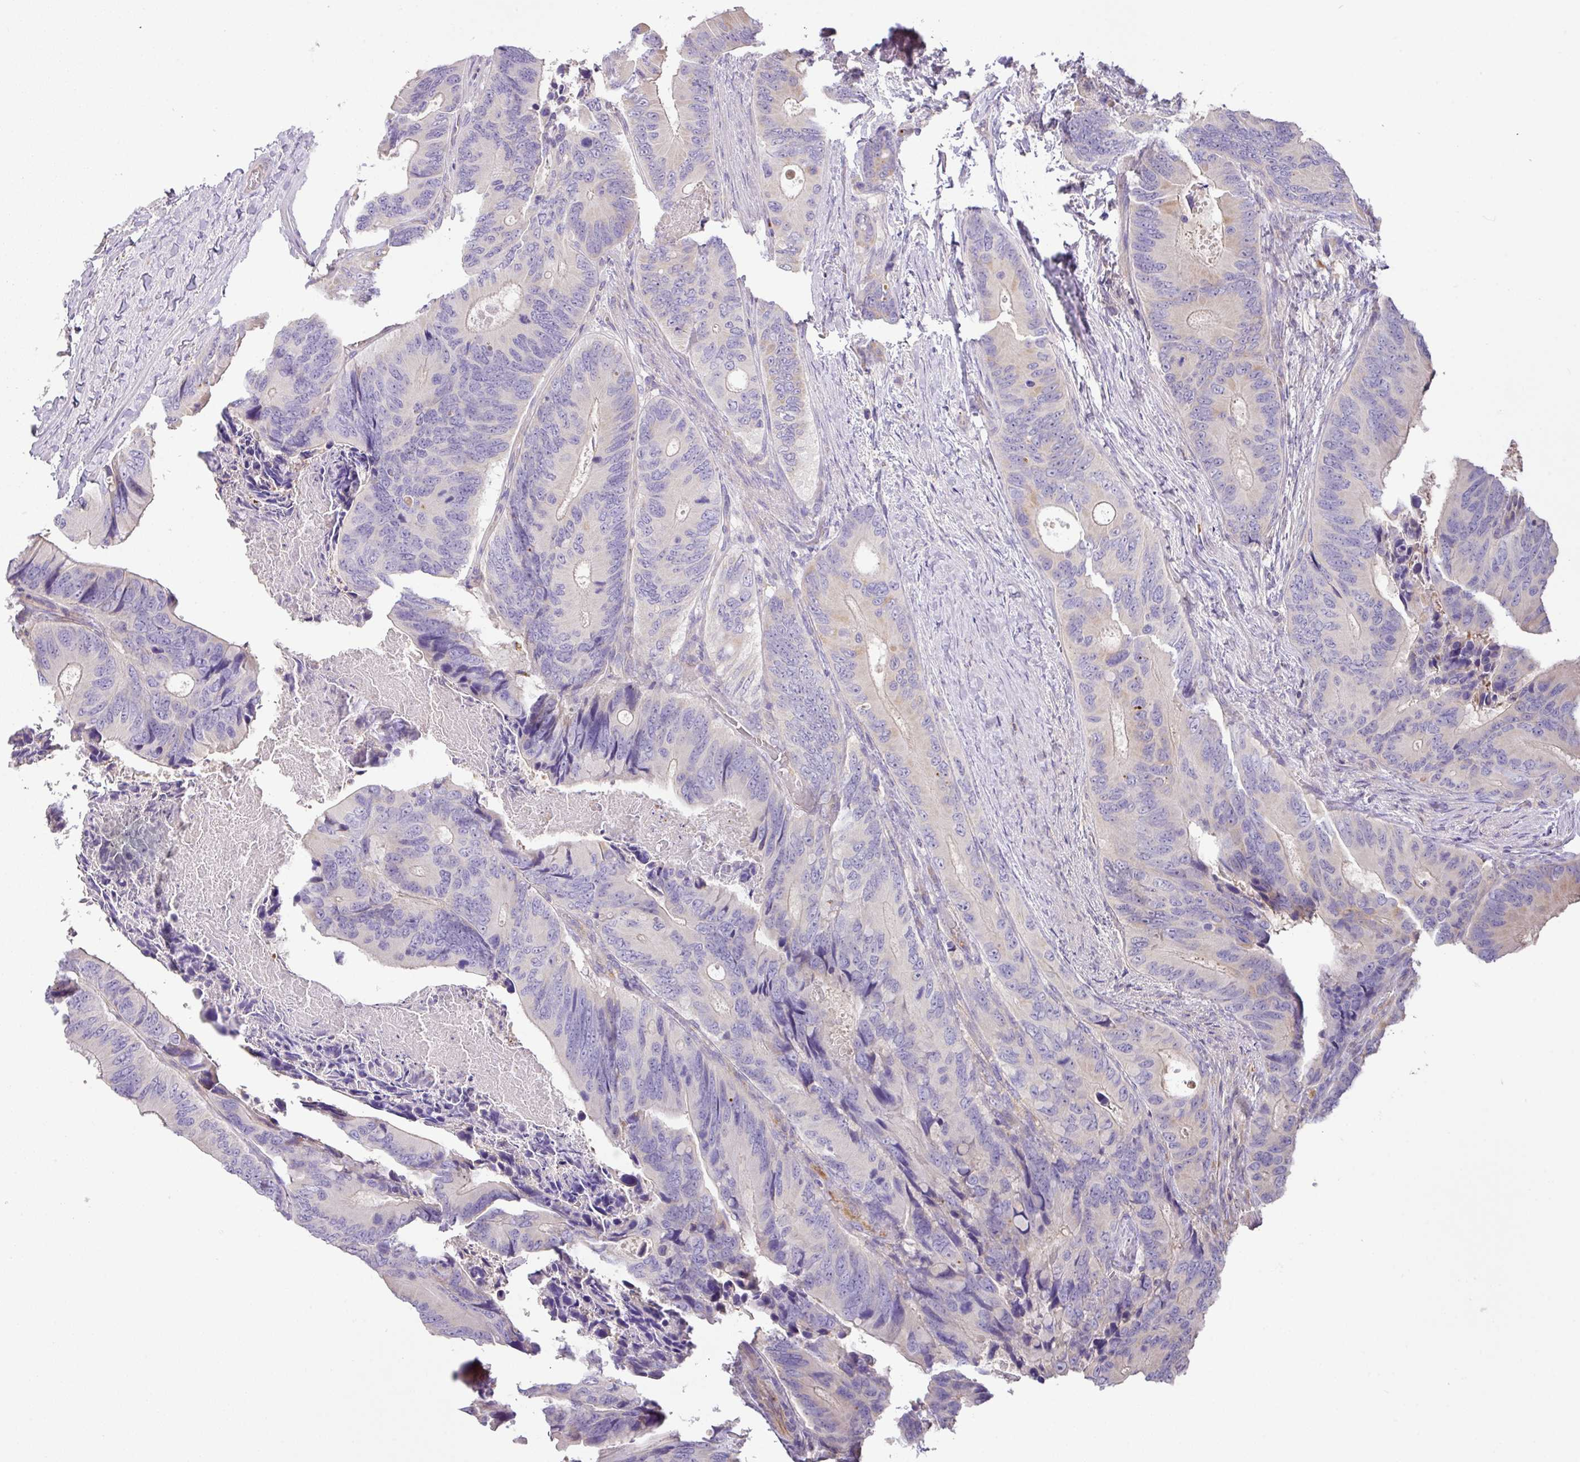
{"staining": {"intensity": "negative", "quantity": "none", "location": "none"}, "tissue": "colorectal cancer", "cell_type": "Tumor cells", "image_type": "cancer", "snomed": [{"axis": "morphology", "description": "Adenocarcinoma, NOS"}, {"axis": "topography", "description": "Colon"}], "caption": "Immunohistochemistry (IHC) histopathology image of colorectal cancer (adenocarcinoma) stained for a protein (brown), which shows no staining in tumor cells. Nuclei are stained in blue.", "gene": "HOXC13", "patient": {"sex": "male", "age": 84}}